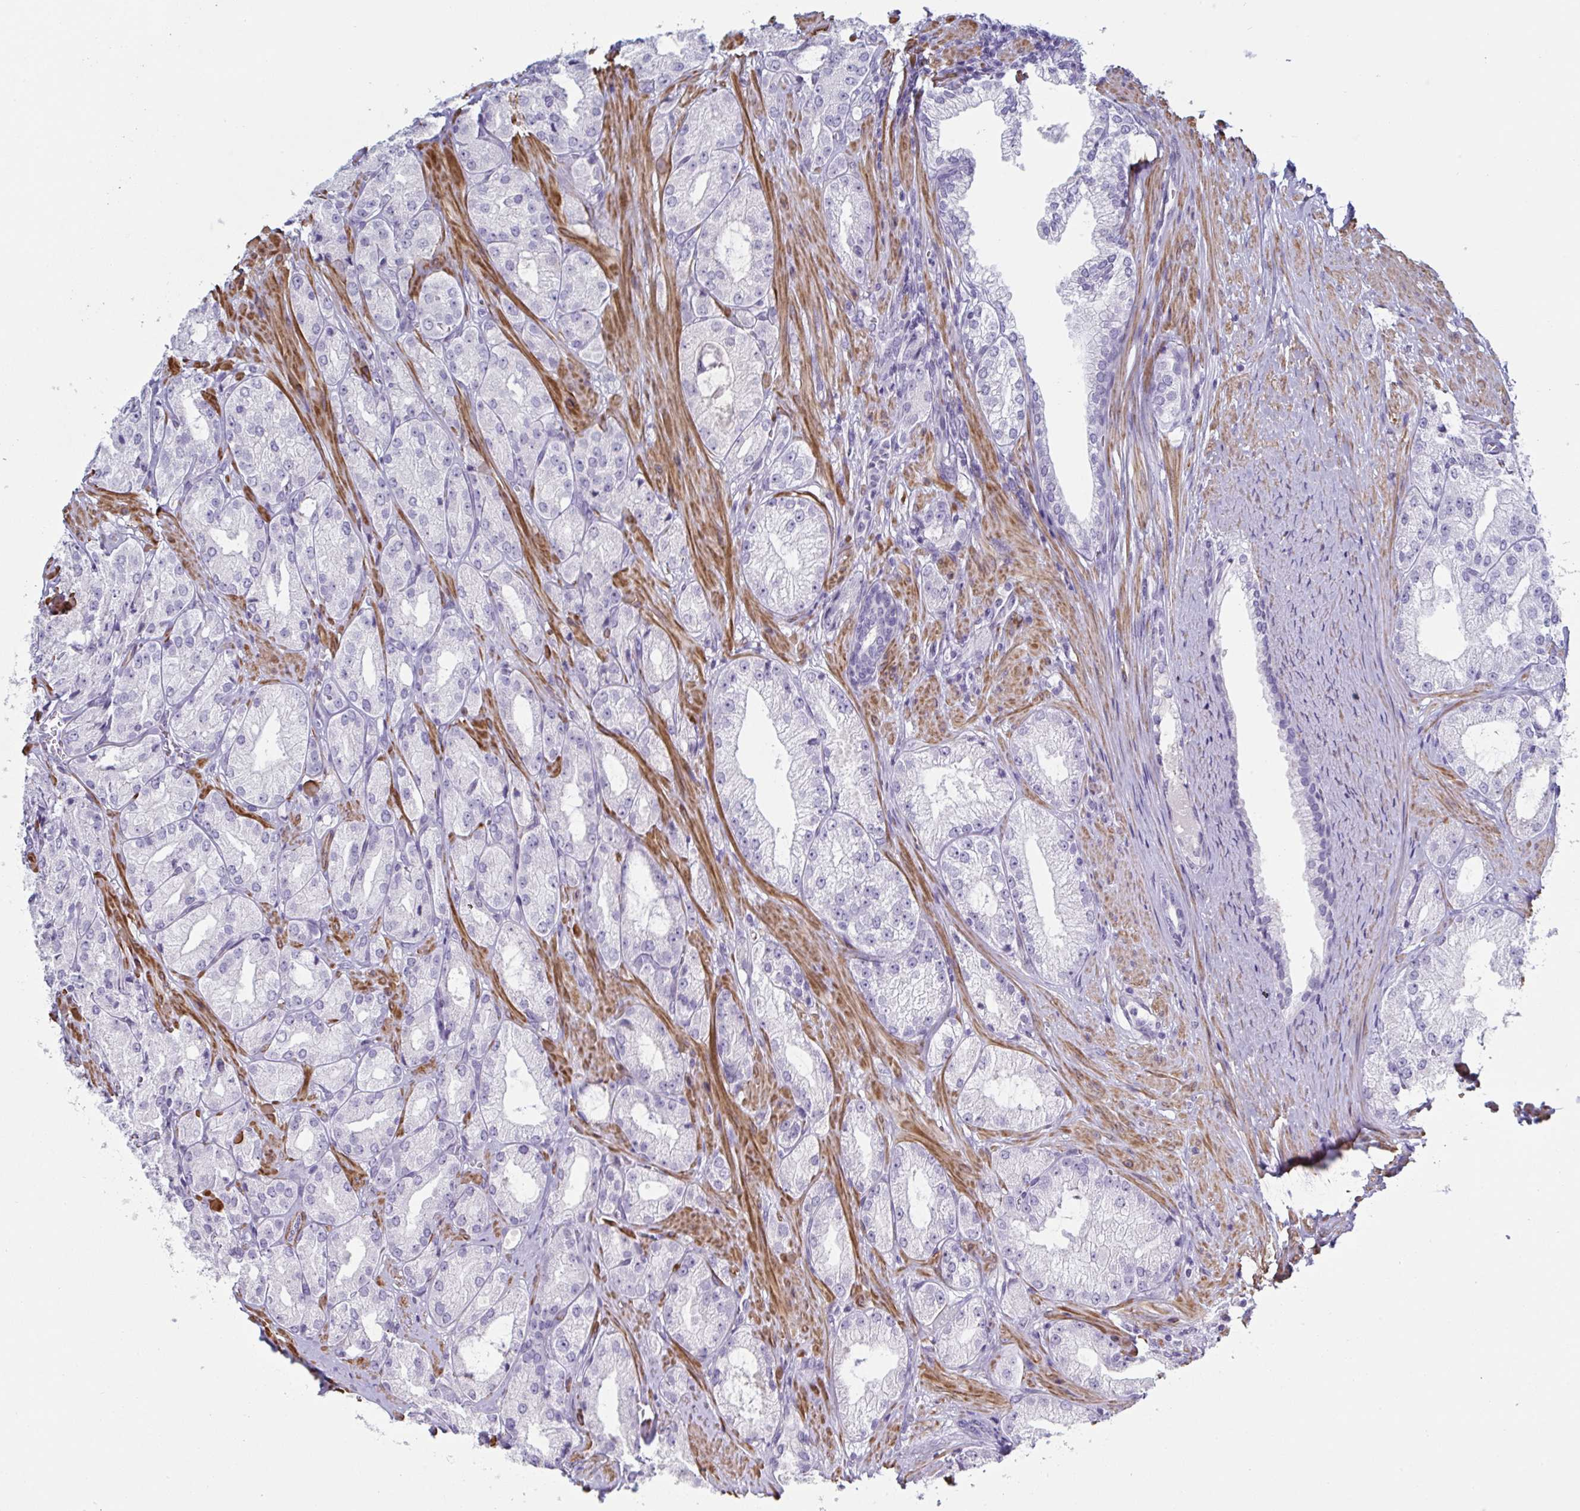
{"staining": {"intensity": "negative", "quantity": "none", "location": "none"}, "tissue": "prostate cancer", "cell_type": "Tumor cells", "image_type": "cancer", "snomed": [{"axis": "morphology", "description": "Adenocarcinoma, High grade"}, {"axis": "topography", "description": "Prostate"}], "caption": "Immunohistochemistry (IHC) micrograph of human adenocarcinoma (high-grade) (prostate) stained for a protein (brown), which exhibits no expression in tumor cells. (DAB IHC with hematoxylin counter stain).", "gene": "OR5P3", "patient": {"sex": "male", "age": 68}}